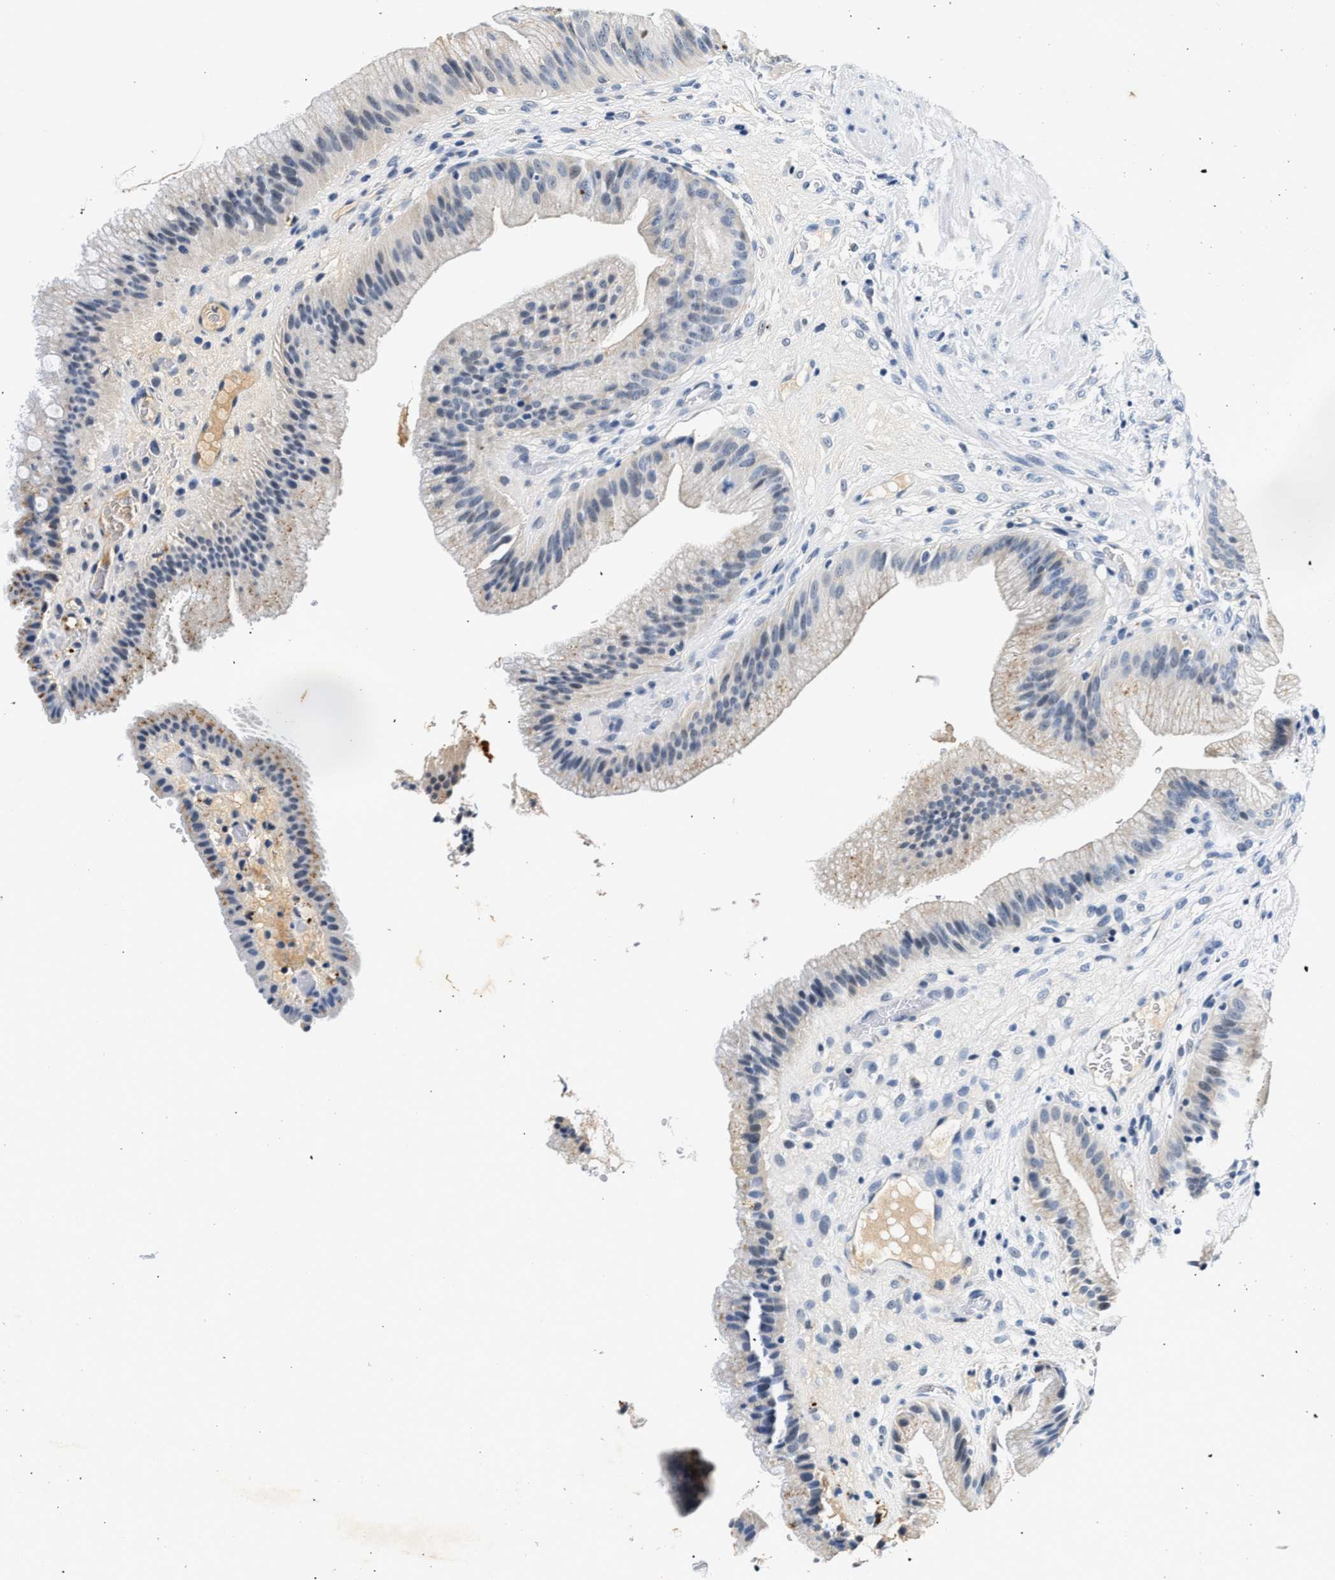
{"staining": {"intensity": "negative", "quantity": "none", "location": "none"}, "tissue": "gallbladder", "cell_type": "Glandular cells", "image_type": "normal", "snomed": [{"axis": "morphology", "description": "Normal tissue, NOS"}, {"axis": "topography", "description": "Gallbladder"}], "caption": "IHC image of unremarkable gallbladder stained for a protein (brown), which shows no expression in glandular cells. (DAB immunohistochemistry with hematoxylin counter stain).", "gene": "MED22", "patient": {"sex": "male", "age": 49}}